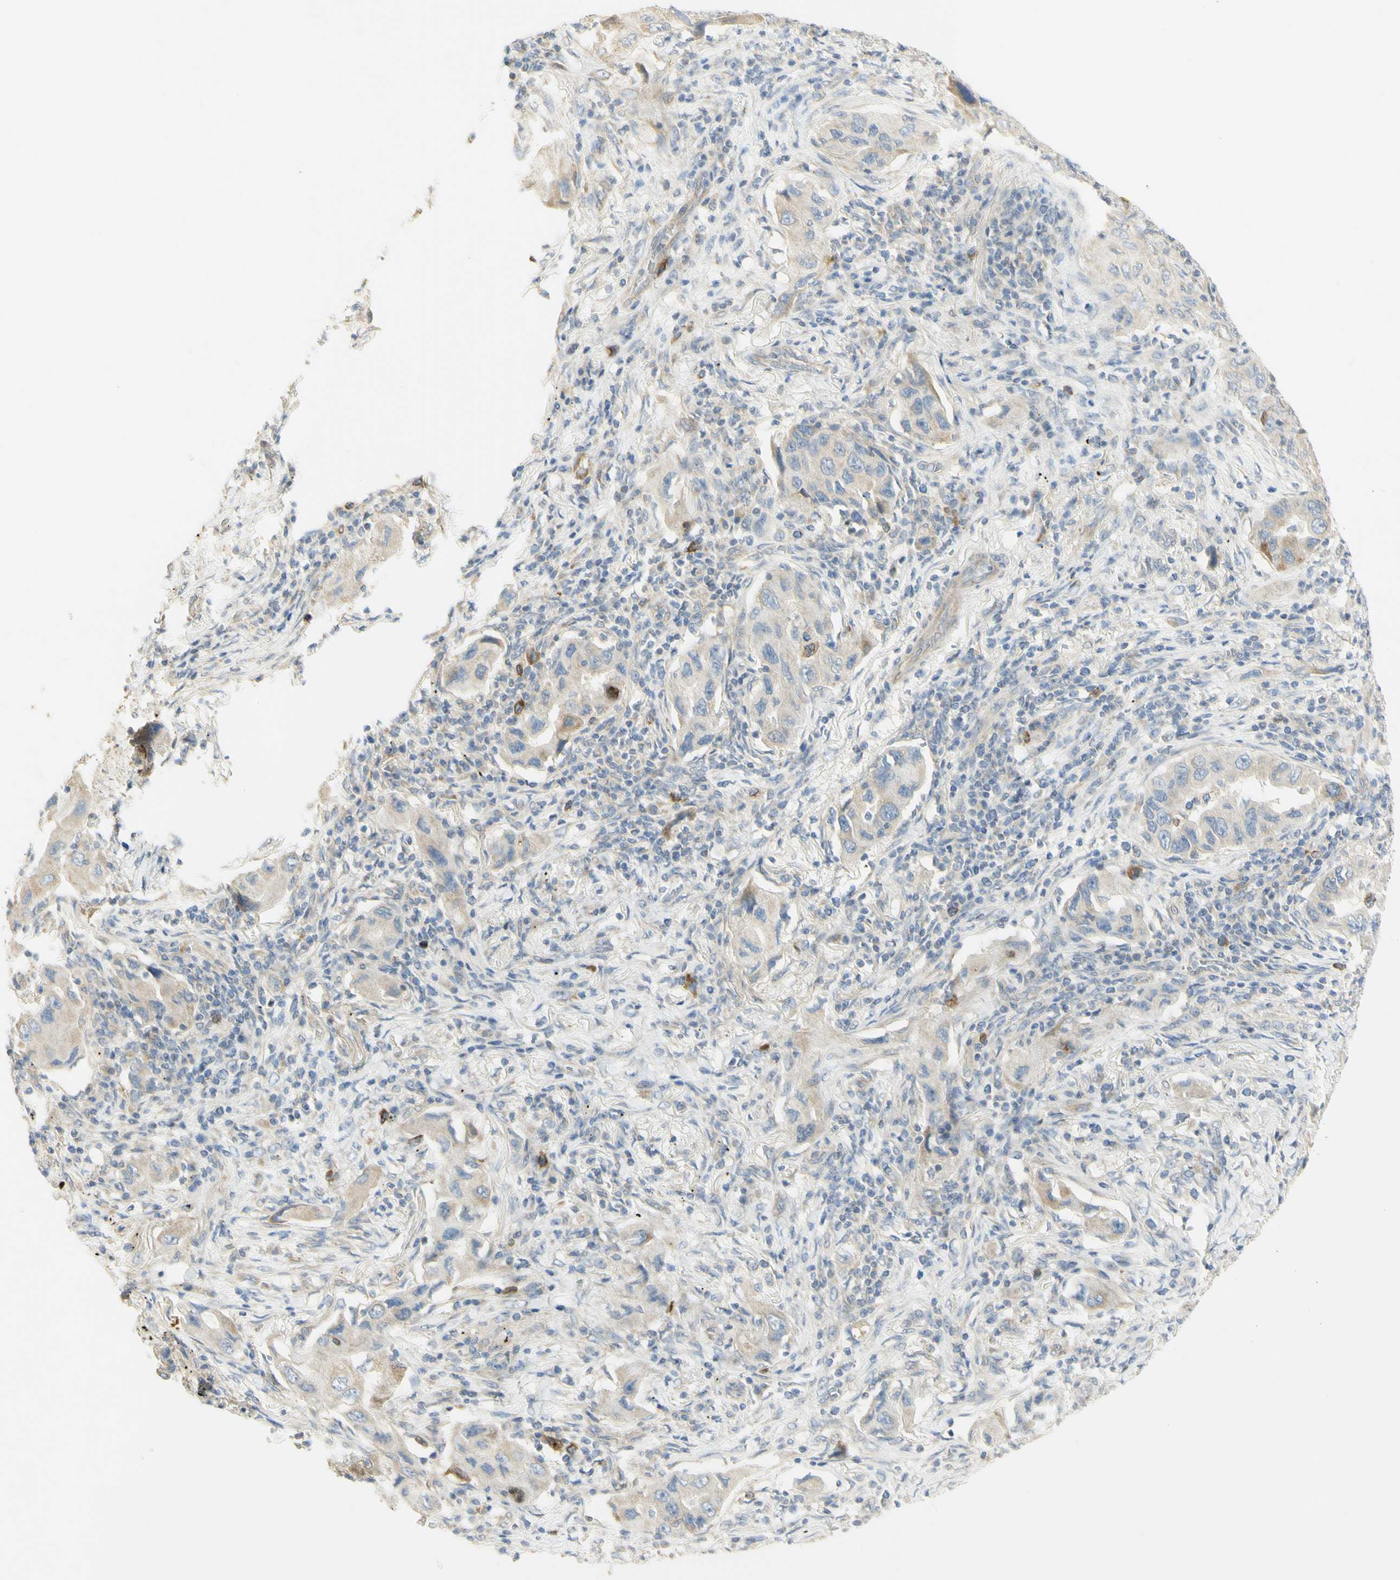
{"staining": {"intensity": "moderate", "quantity": "<25%", "location": "cytoplasmic/membranous"}, "tissue": "lung cancer", "cell_type": "Tumor cells", "image_type": "cancer", "snomed": [{"axis": "morphology", "description": "Adenocarcinoma, NOS"}, {"axis": "topography", "description": "Lung"}], "caption": "Protein staining demonstrates moderate cytoplasmic/membranous staining in approximately <25% of tumor cells in adenocarcinoma (lung). (Stains: DAB in brown, nuclei in blue, Microscopy: brightfield microscopy at high magnification).", "gene": "KIF11", "patient": {"sex": "female", "age": 65}}